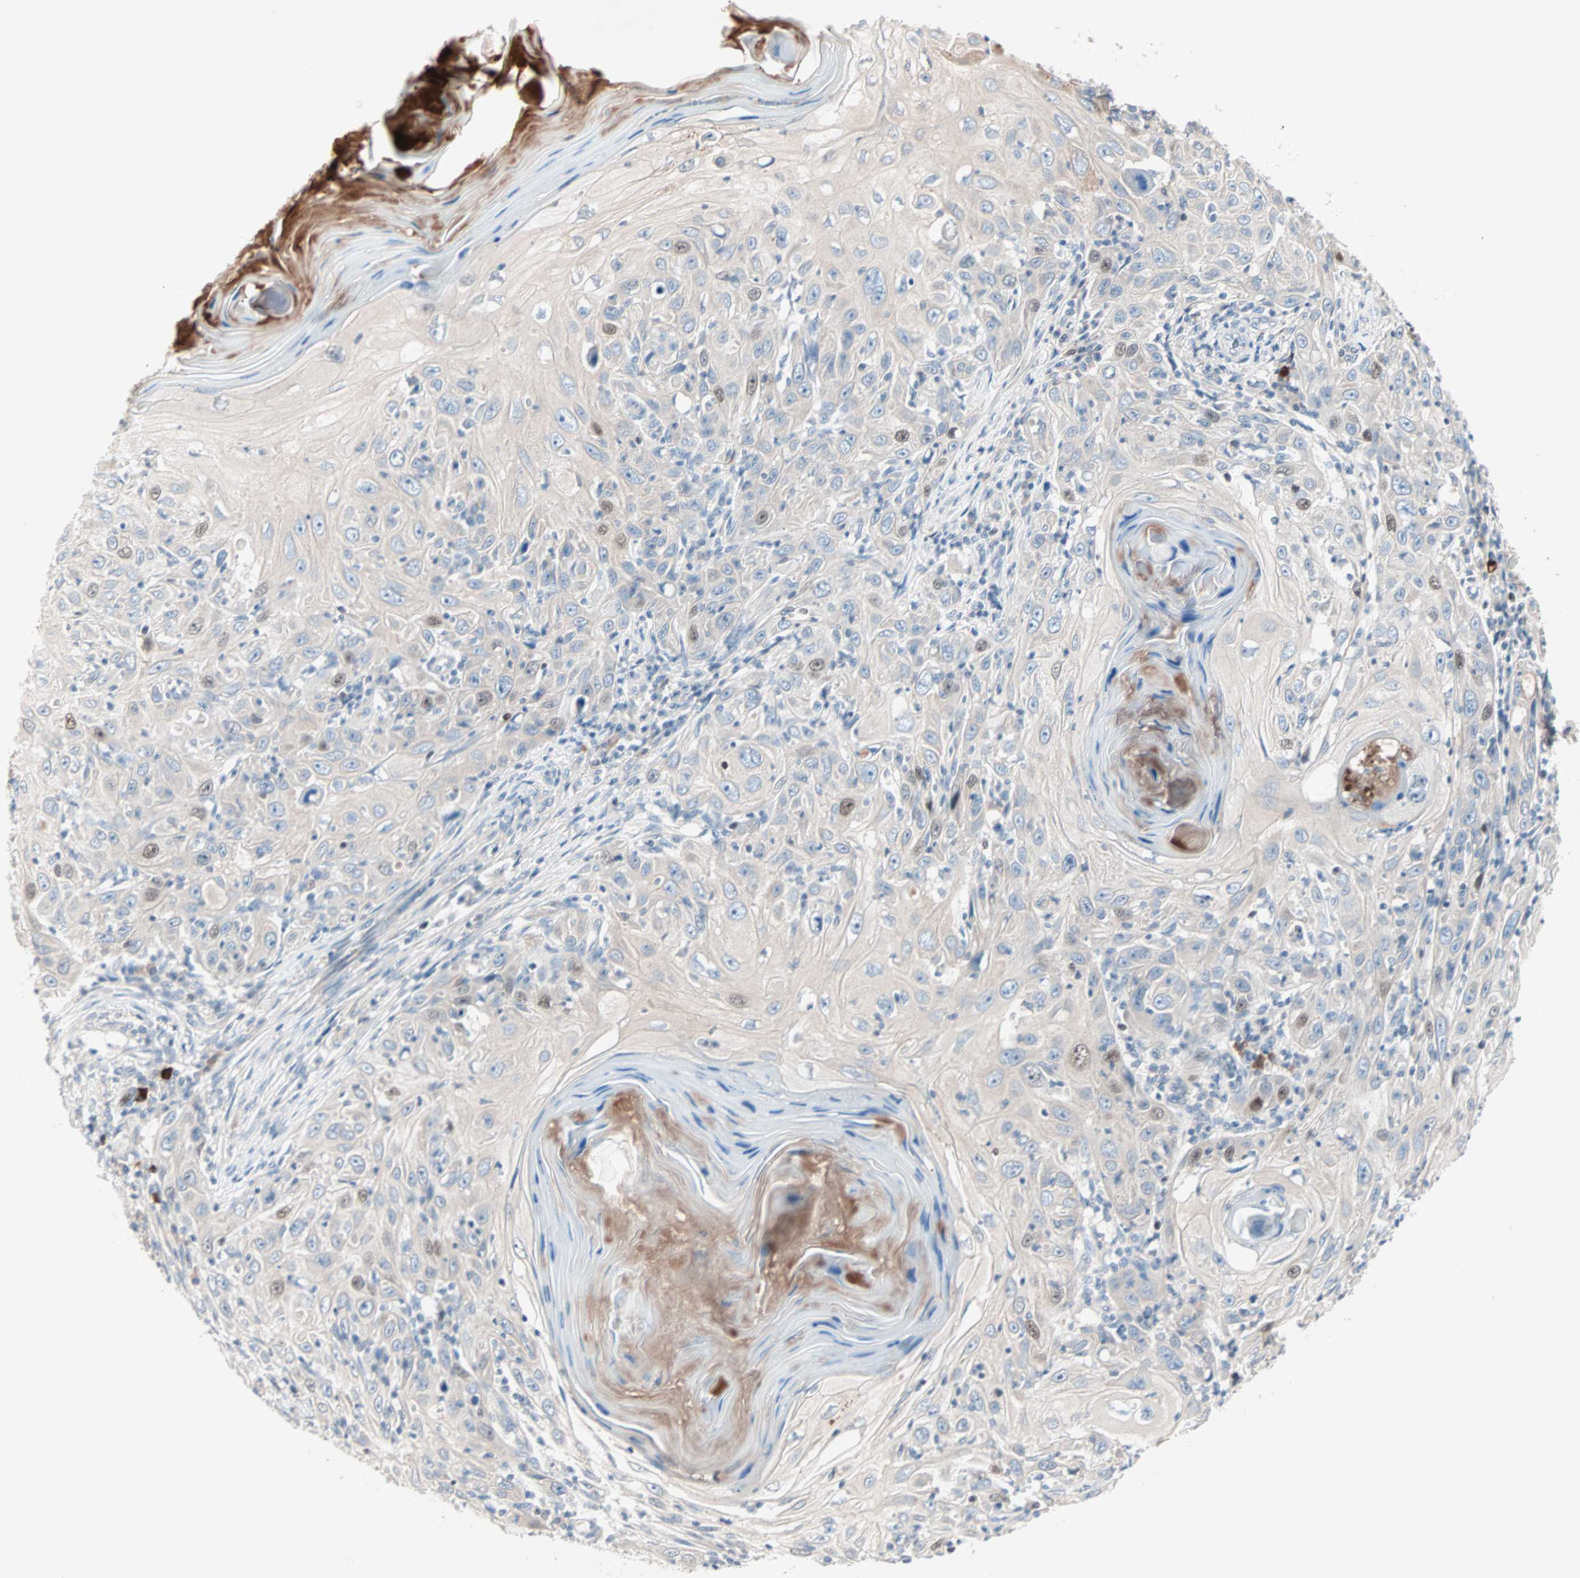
{"staining": {"intensity": "strong", "quantity": "<25%", "location": "nuclear"}, "tissue": "skin cancer", "cell_type": "Tumor cells", "image_type": "cancer", "snomed": [{"axis": "morphology", "description": "Squamous cell carcinoma, NOS"}, {"axis": "topography", "description": "Skin"}], "caption": "Immunohistochemistry (IHC) staining of skin cancer (squamous cell carcinoma), which exhibits medium levels of strong nuclear positivity in about <25% of tumor cells indicating strong nuclear protein positivity. The staining was performed using DAB (3,3'-diaminobenzidine) (brown) for protein detection and nuclei were counterstained in hematoxylin (blue).", "gene": "CCNE2", "patient": {"sex": "female", "age": 88}}